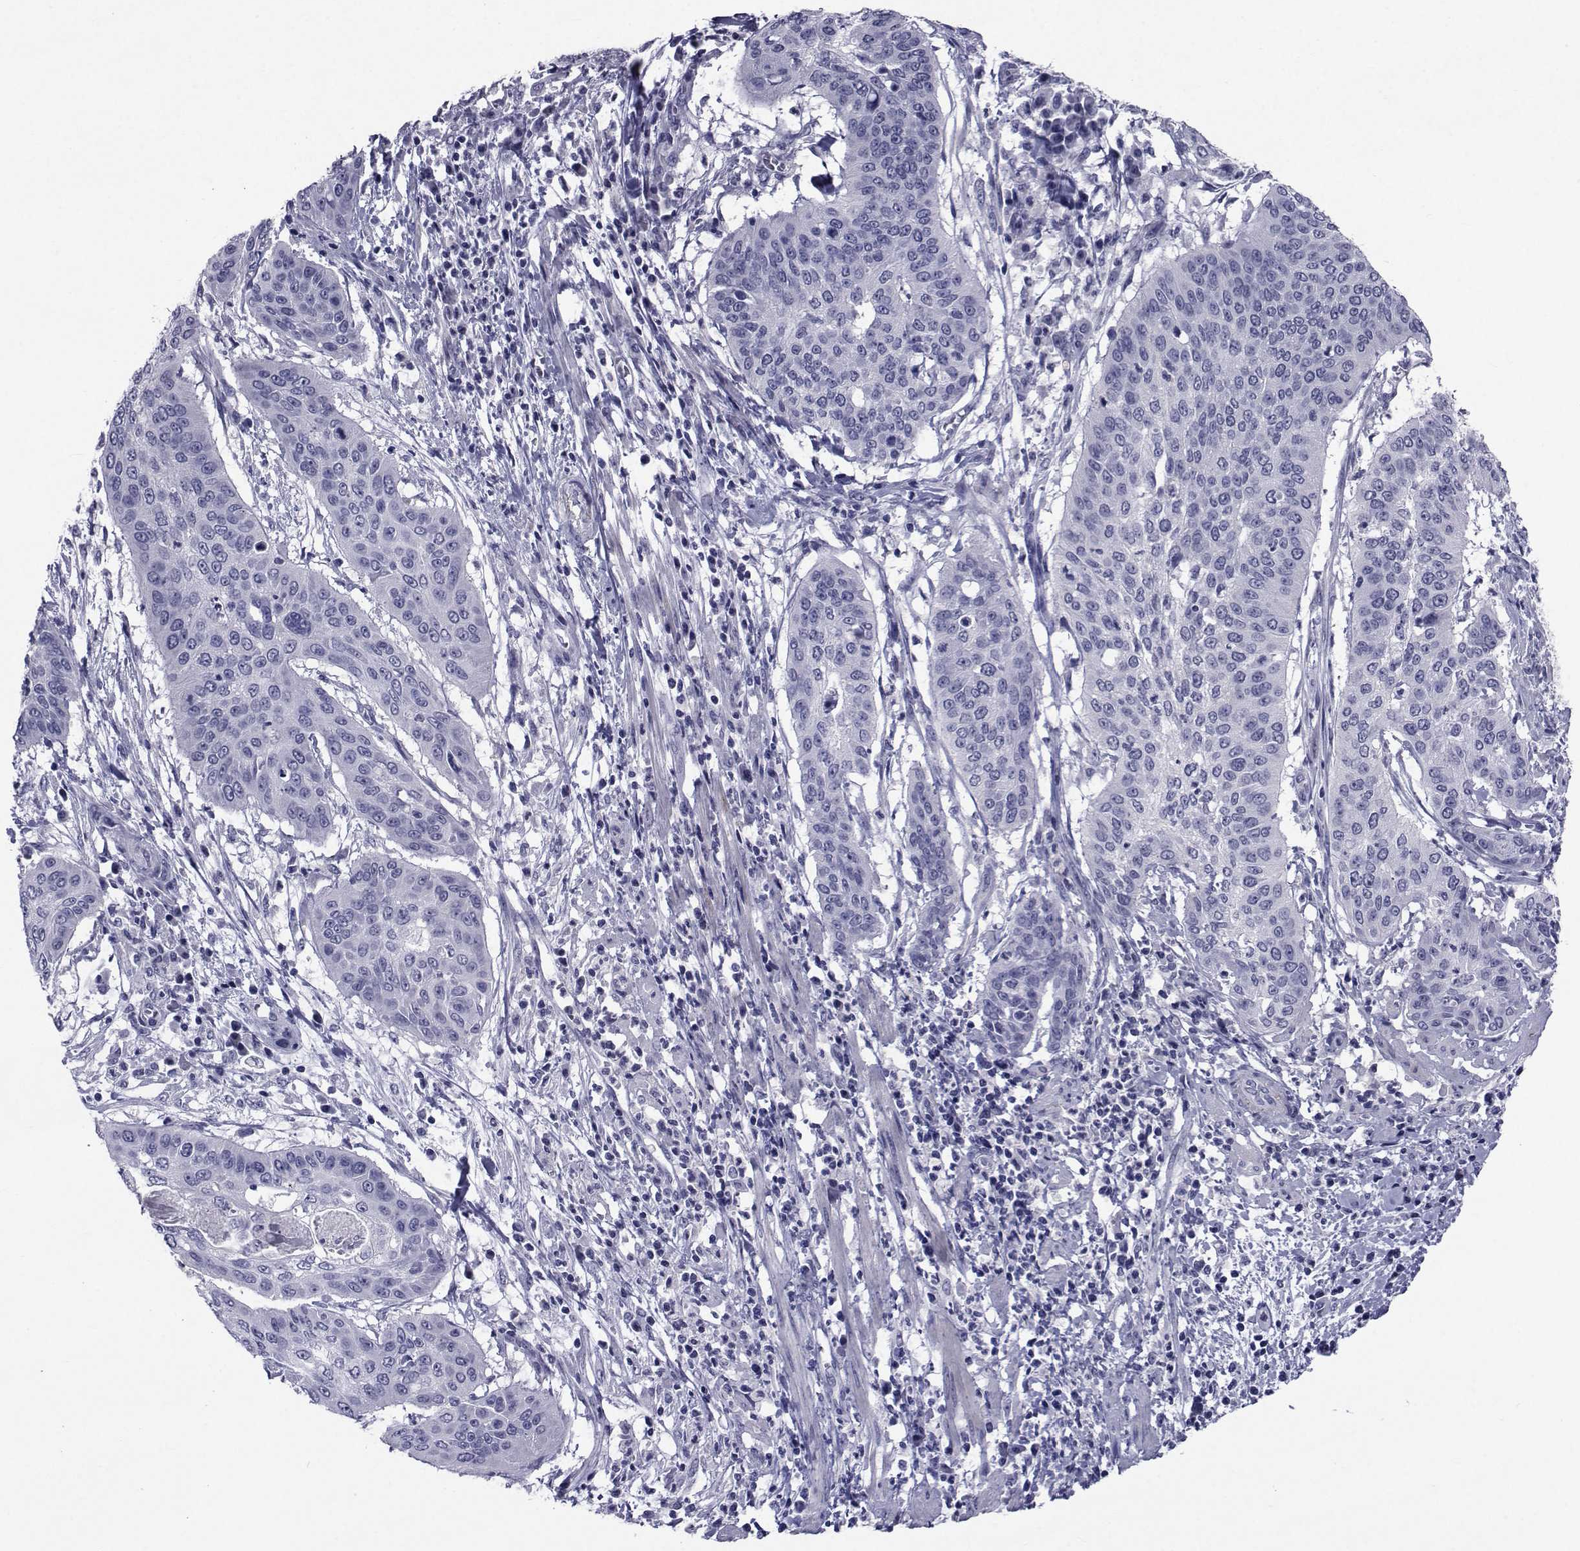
{"staining": {"intensity": "negative", "quantity": "none", "location": "none"}, "tissue": "cervical cancer", "cell_type": "Tumor cells", "image_type": "cancer", "snomed": [{"axis": "morphology", "description": "Squamous cell carcinoma, NOS"}, {"axis": "topography", "description": "Cervix"}], "caption": "Immunohistochemistry (IHC) photomicrograph of neoplastic tissue: human cervical cancer stained with DAB (3,3'-diaminobenzidine) reveals no significant protein positivity in tumor cells. (DAB (3,3'-diaminobenzidine) immunohistochemistry (IHC), high magnification).", "gene": "SEMA5B", "patient": {"sex": "female", "age": 39}}